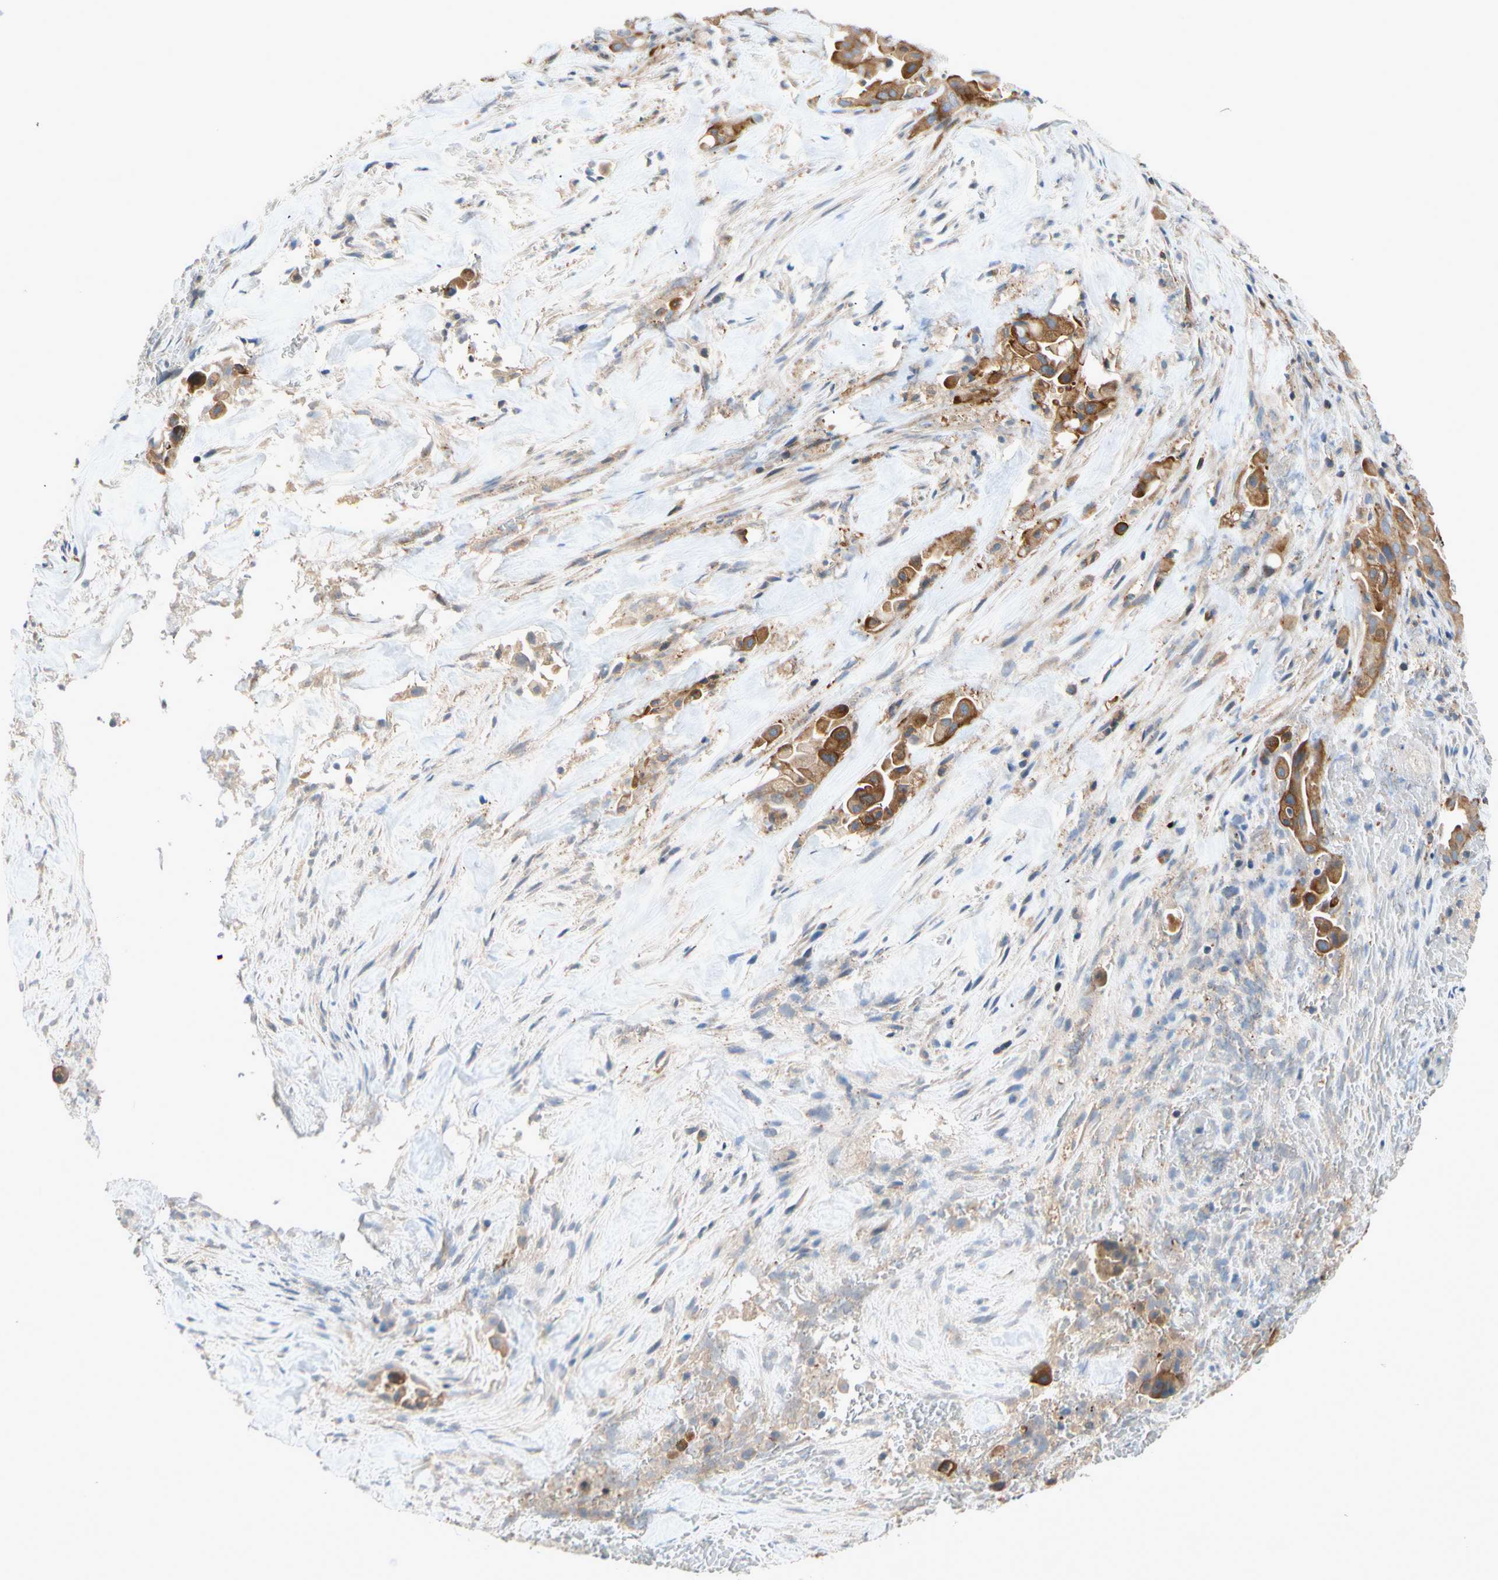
{"staining": {"intensity": "strong", "quantity": ">75%", "location": "cytoplasmic/membranous"}, "tissue": "liver cancer", "cell_type": "Tumor cells", "image_type": "cancer", "snomed": [{"axis": "morphology", "description": "Cholangiocarcinoma"}, {"axis": "topography", "description": "Liver"}], "caption": "This photomicrograph exhibits immunohistochemistry staining of human liver cancer (cholangiocarcinoma), with high strong cytoplasmic/membranous staining in approximately >75% of tumor cells.", "gene": "NDFIP2", "patient": {"sex": "female", "age": 68}}